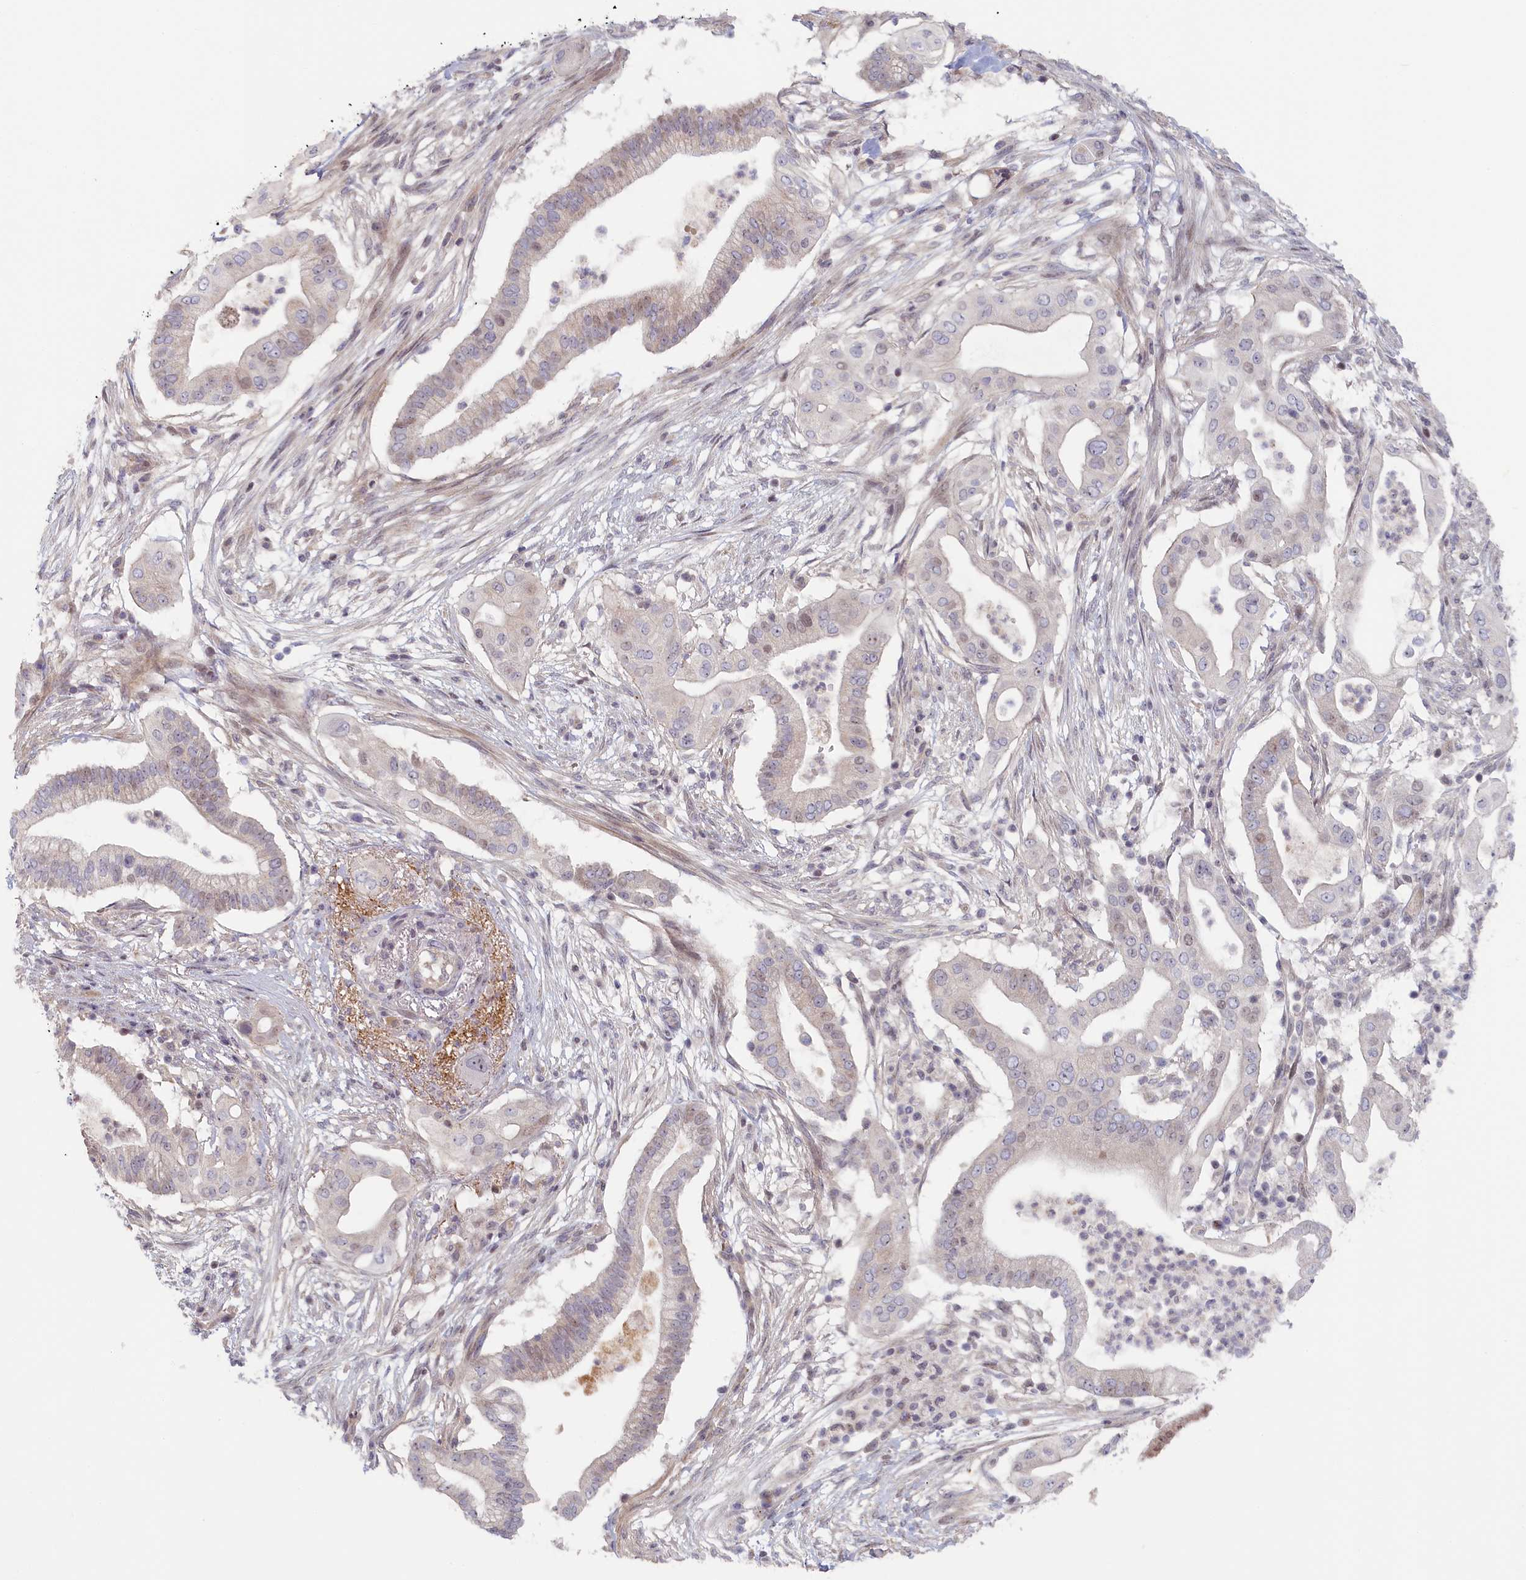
{"staining": {"intensity": "weak", "quantity": "<25%", "location": "nuclear"}, "tissue": "pancreatic cancer", "cell_type": "Tumor cells", "image_type": "cancer", "snomed": [{"axis": "morphology", "description": "Adenocarcinoma, NOS"}, {"axis": "topography", "description": "Pancreas"}], "caption": "An immunohistochemistry (IHC) histopathology image of pancreatic cancer is shown. There is no staining in tumor cells of pancreatic cancer.", "gene": "INTS4", "patient": {"sex": "male", "age": 68}}